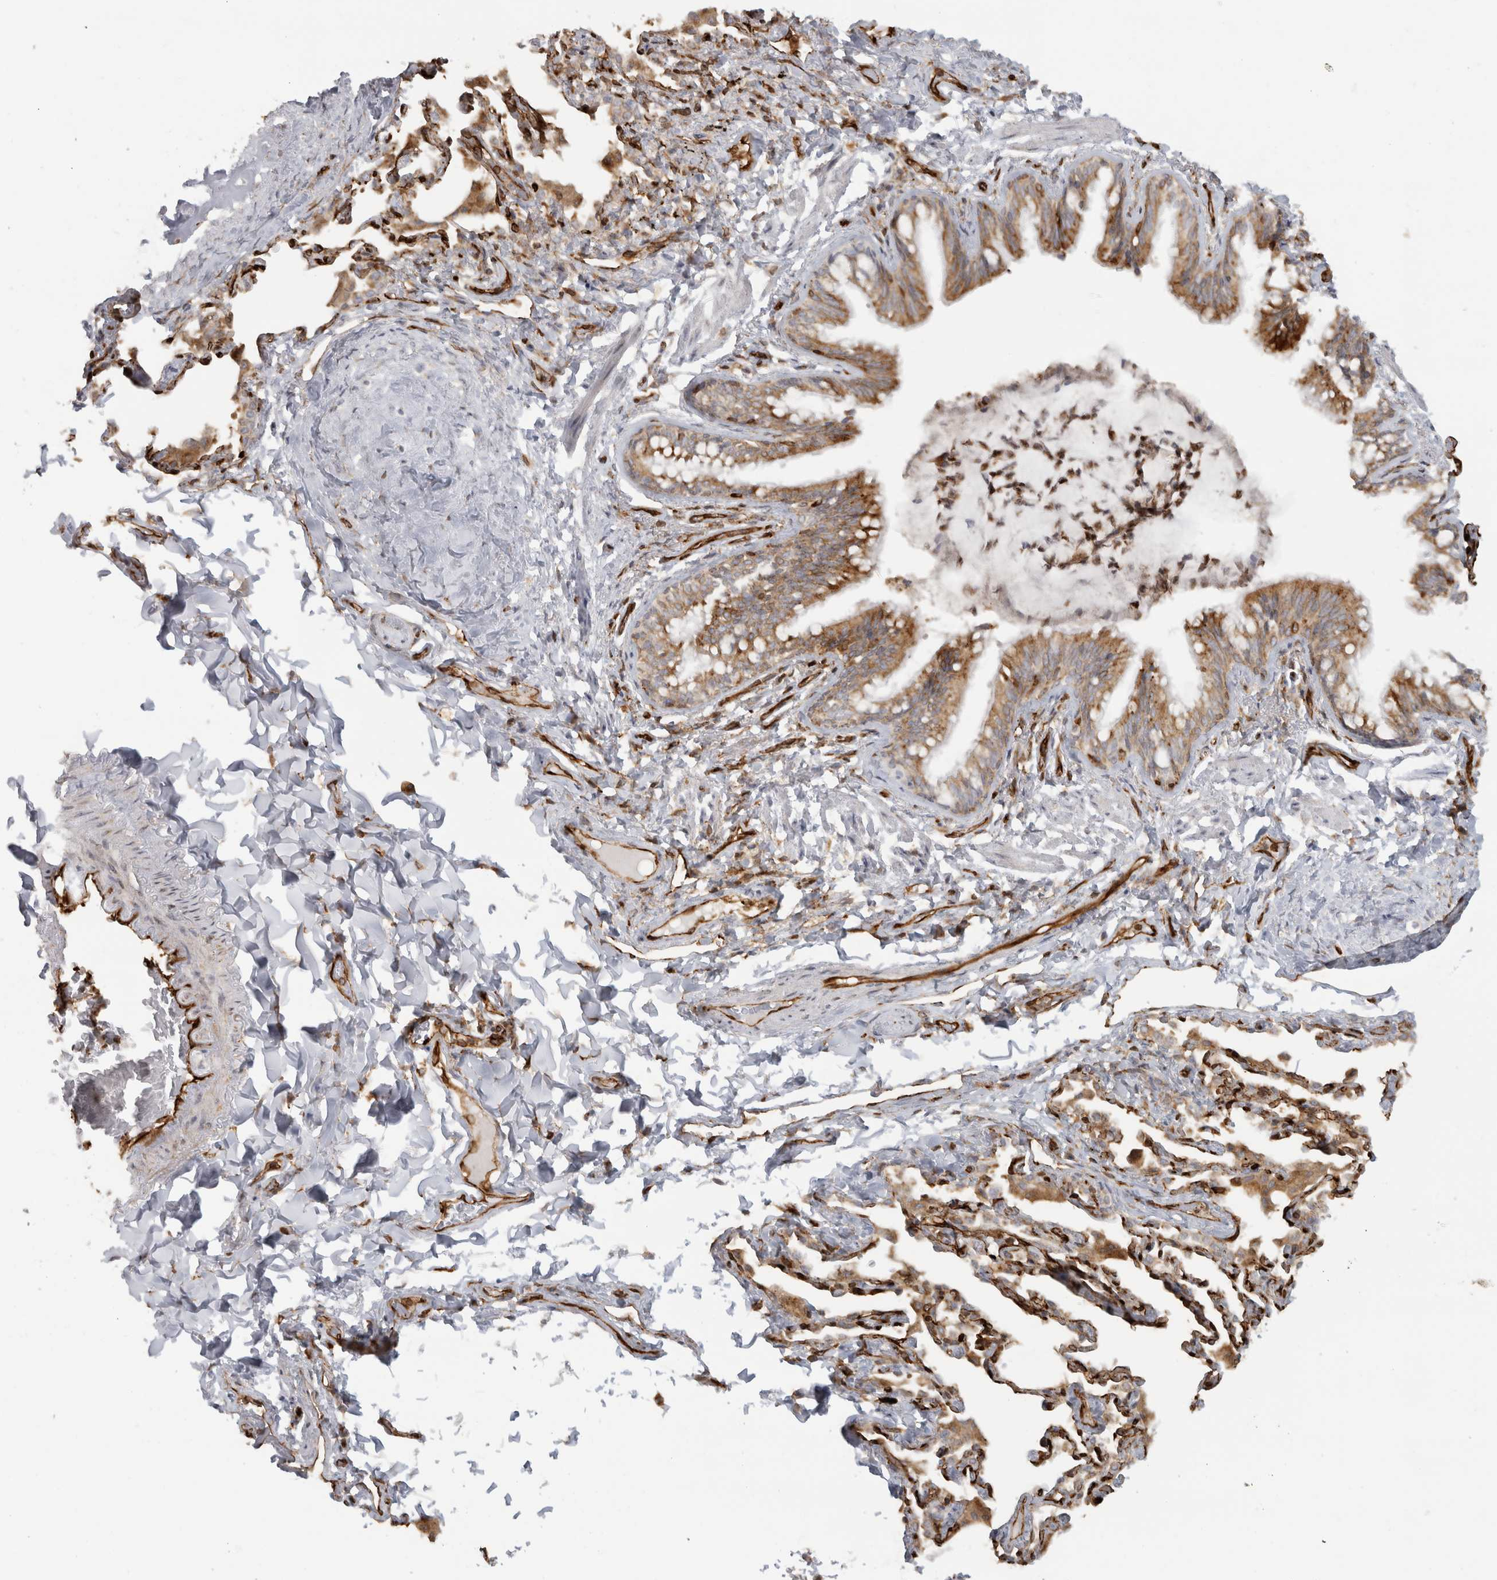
{"staining": {"intensity": "moderate", "quantity": ">75%", "location": "cytoplasmic/membranous"}, "tissue": "bronchus", "cell_type": "Respiratory epithelial cells", "image_type": "normal", "snomed": [{"axis": "morphology", "description": "Normal tissue, NOS"}, {"axis": "morphology", "description": "Inflammation, NOS"}, {"axis": "topography", "description": "Bronchus"}, {"axis": "topography", "description": "Lung"}], "caption": "This photomicrograph displays immunohistochemistry staining of unremarkable human bronchus, with medium moderate cytoplasmic/membranous positivity in about >75% of respiratory epithelial cells.", "gene": "HLA", "patient": {"sex": "female", "age": 46}}